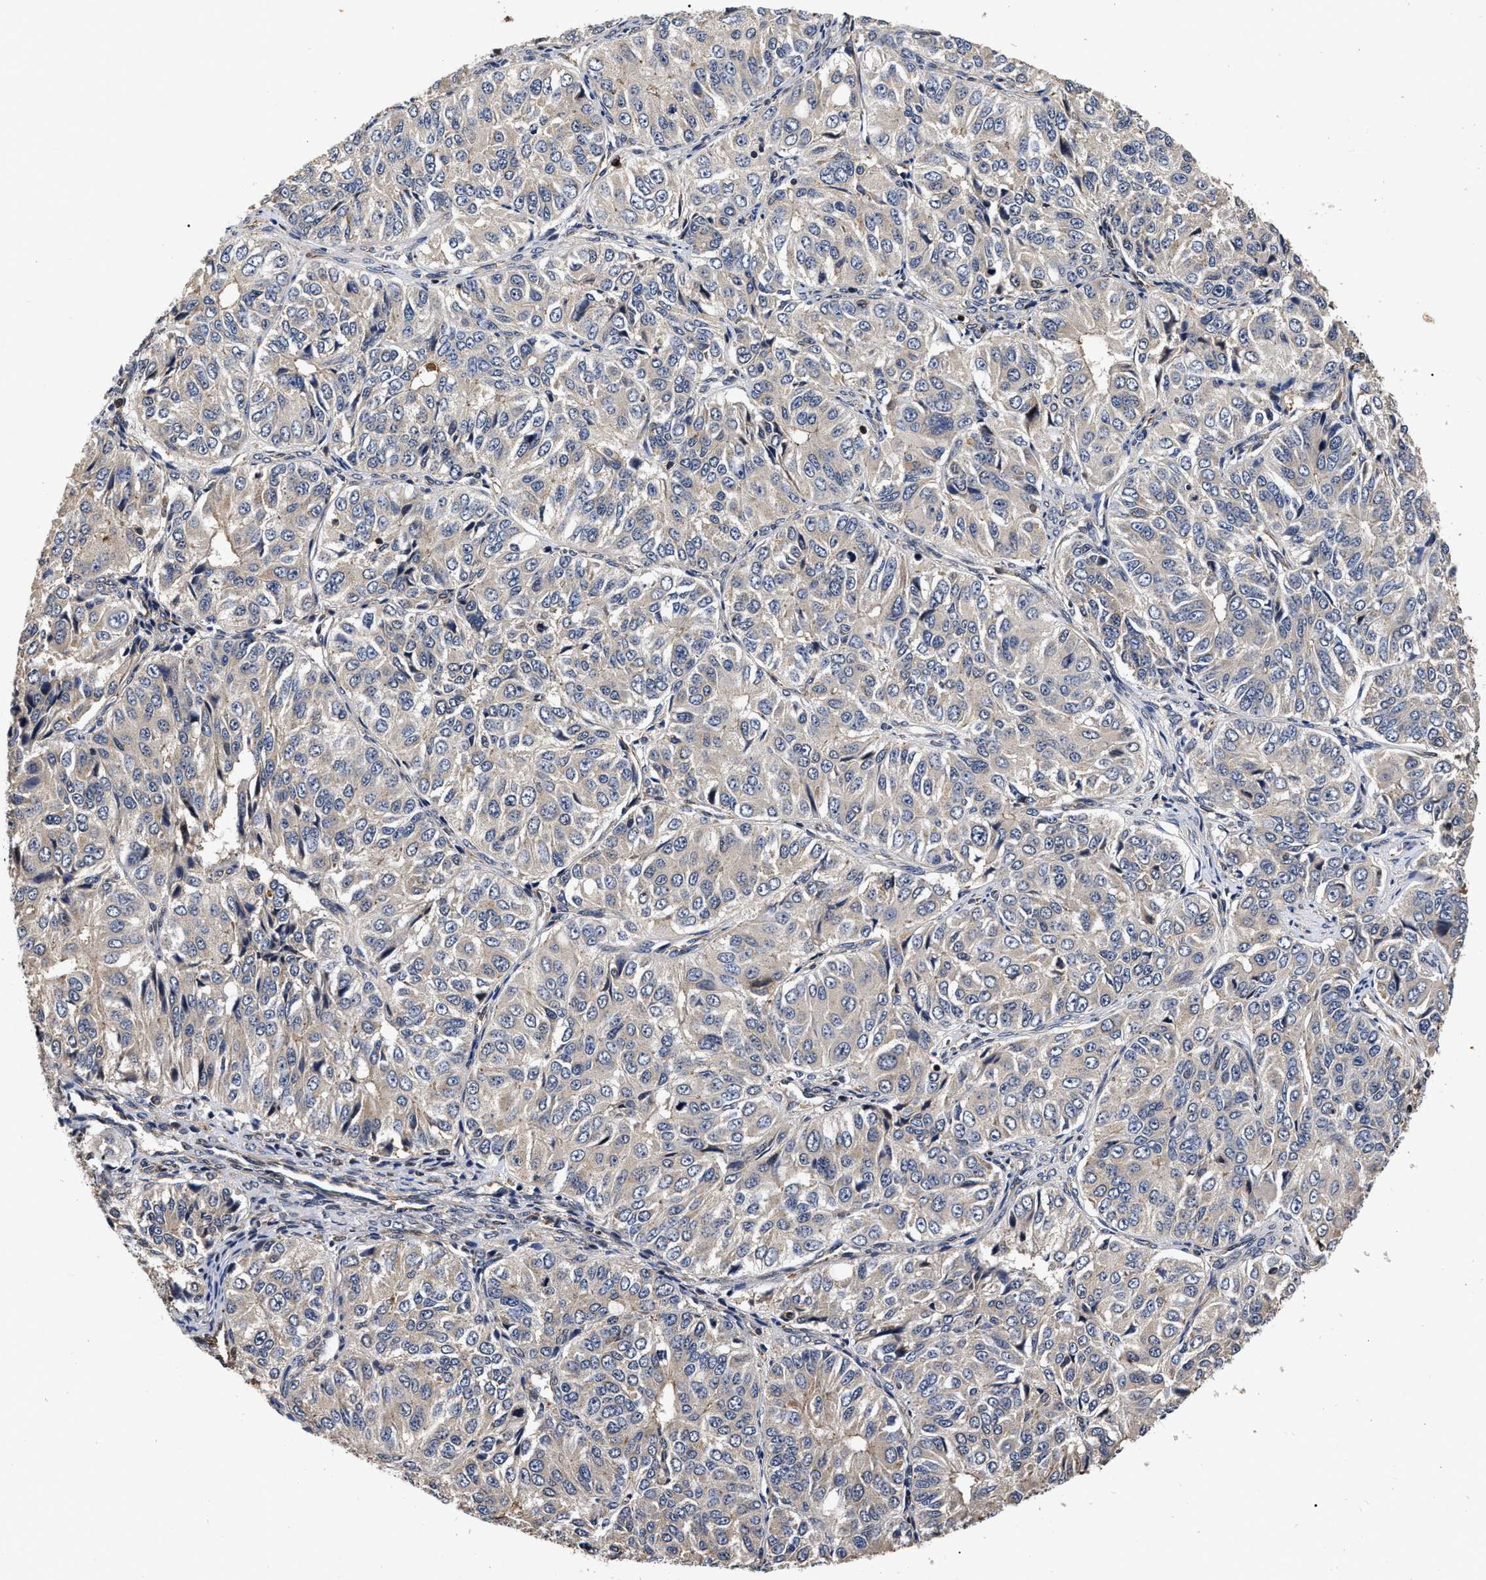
{"staining": {"intensity": "weak", "quantity": "<25%", "location": "cytoplasmic/membranous"}, "tissue": "ovarian cancer", "cell_type": "Tumor cells", "image_type": "cancer", "snomed": [{"axis": "morphology", "description": "Carcinoma, endometroid"}, {"axis": "topography", "description": "Ovary"}], "caption": "Tumor cells show no significant protein positivity in ovarian cancer.", "gene": "ABCG8", "patient": {"sex": "female", "age": 51}}